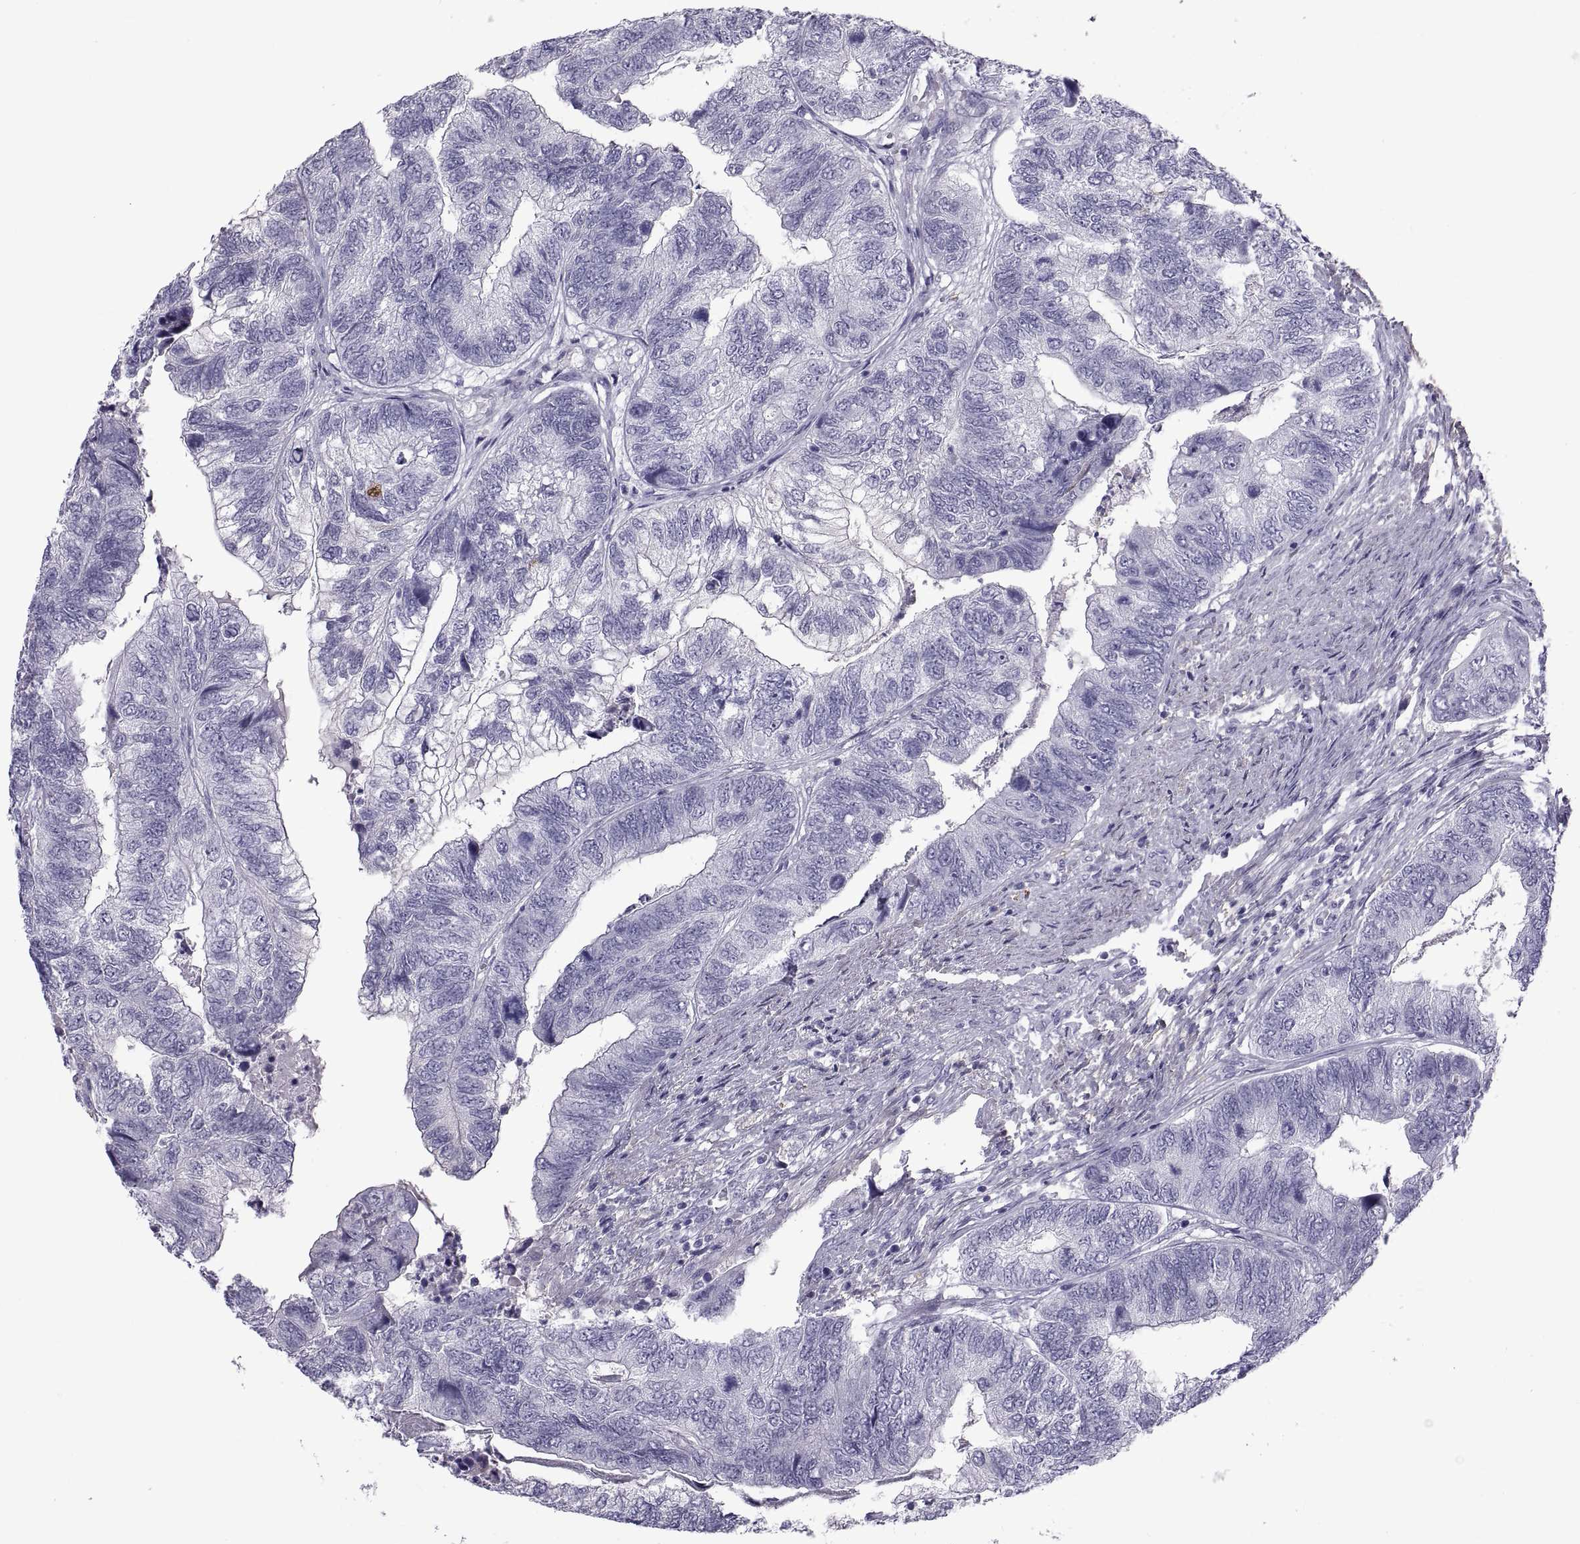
{"staining": {"intensity": "negative", "quantity": "none", "location": "none"}, "tissue": "colorectal cancer", "cell_type": "Tumor cells", "image_type": "cancer", "snomed": [{"axis": "morphology", "description": "Adenocarcinoma, NOS"}, {"axis": "topography", "description": "Colon"}], "caption": "Adenocarcinoma (colorectal) was stained to show a protein in brown. There is no significant staining in tumor cells.", "gene": "MAGEB1", "patient": {"sex": "female", "age": 67}}